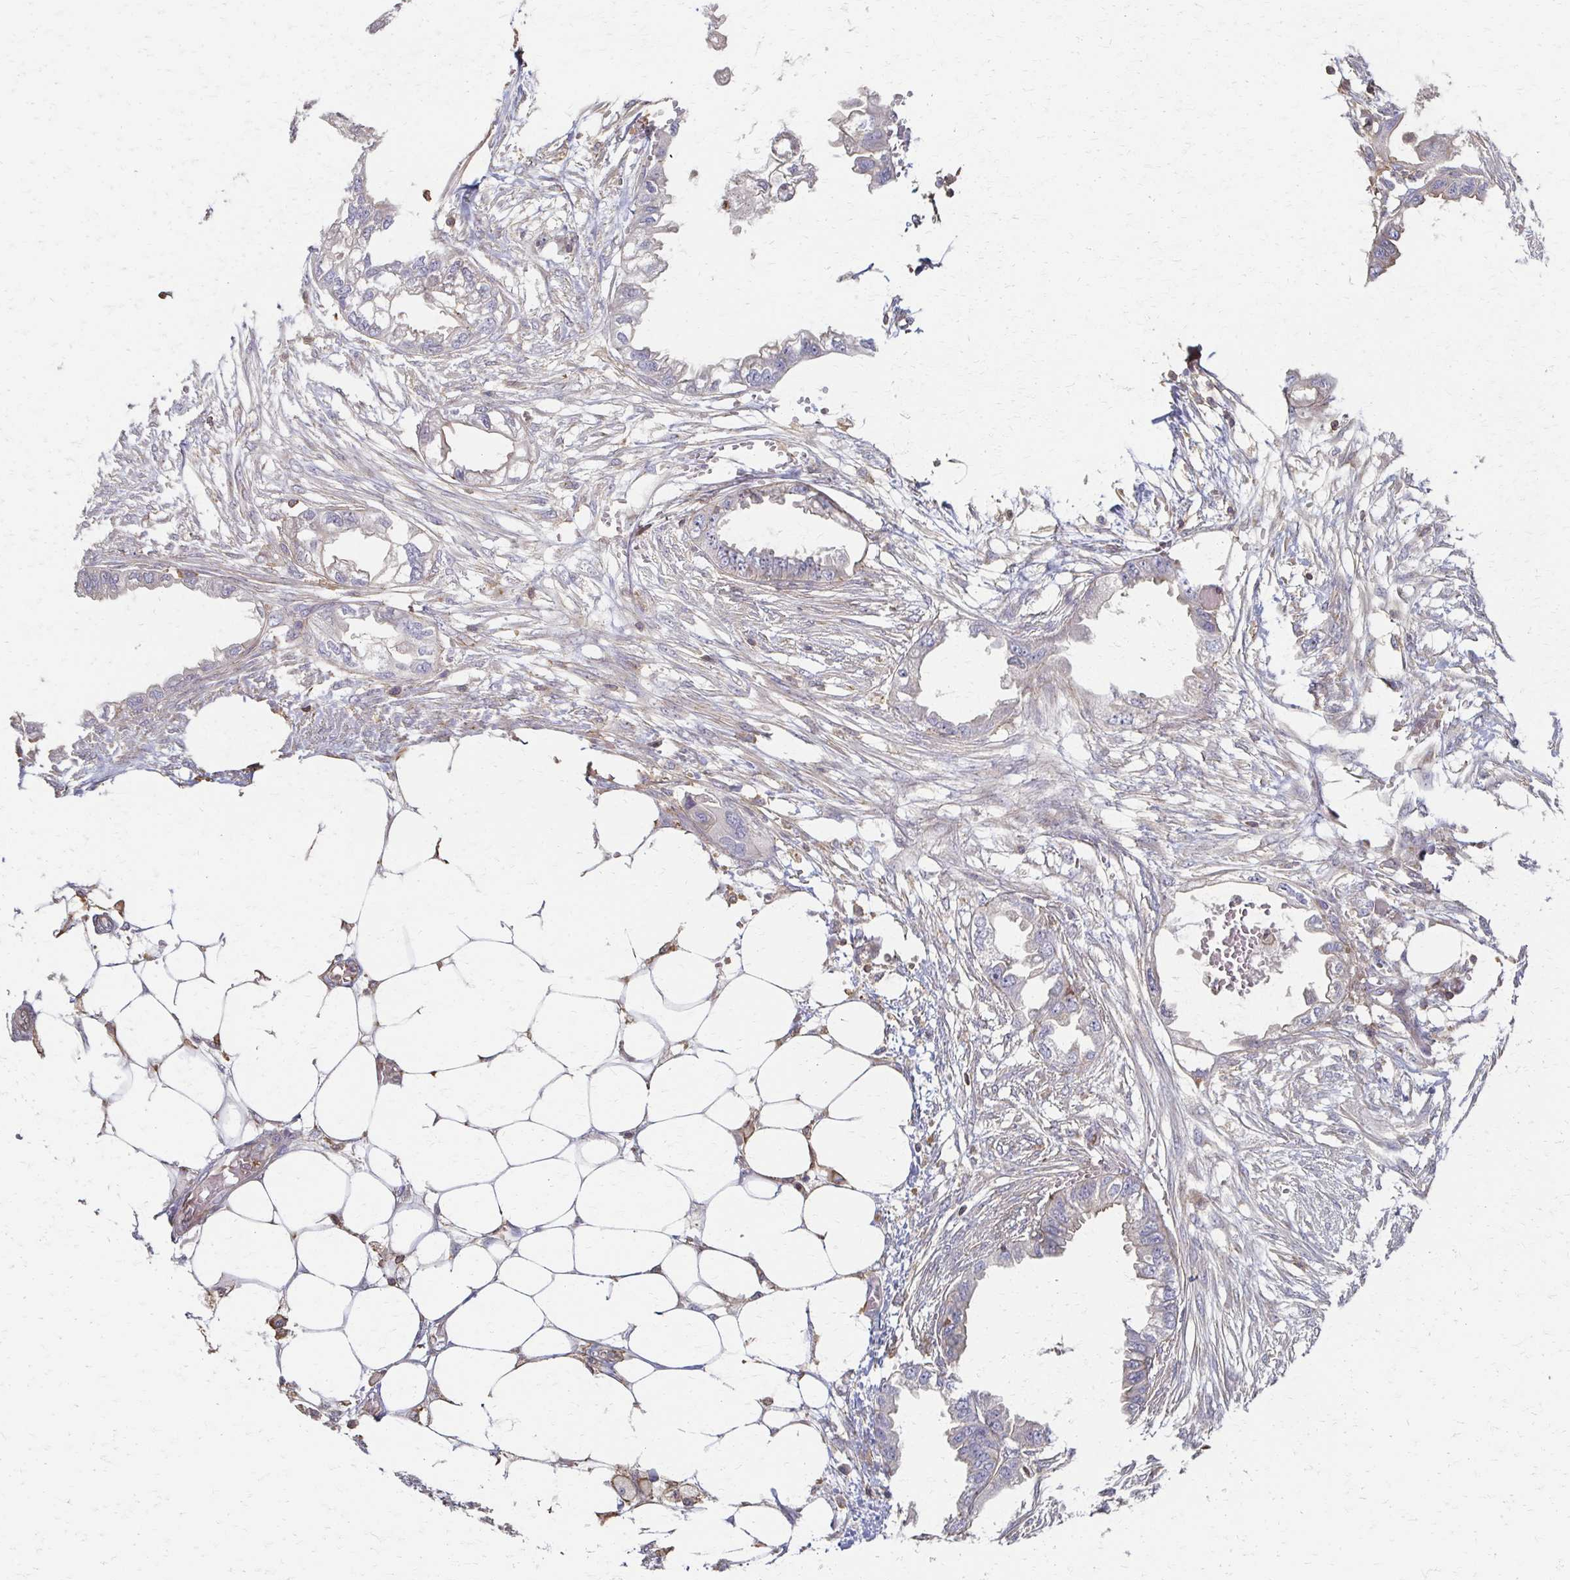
{"staining": {"intensity": "negative", "quantity": "none", "location": "none"}, "tissue": "endometrial cancer", "cell_type": "Tumor cells", "image_type": "cancer", "snomed": [{"axis": "morphology", "description": "Adenocarcinoma, NOS"}, {"axis": "morphology", "description": "Adenocarcinoma, metastatic, NOS"}, {"axis": "topography", "description": "Adipose tissue"}, {"axis": "topography", "description": "Endometrium"}], "caption": "This histopathology image is of endometrial cancer stained with immunohistochemistry (IHC) to label a protein in brown with the nuclei are counter-stained blue. There is no expression in tumor cells.", "gene": "C1QTNF7", "patient": {"sex": "female", "age": 67}}